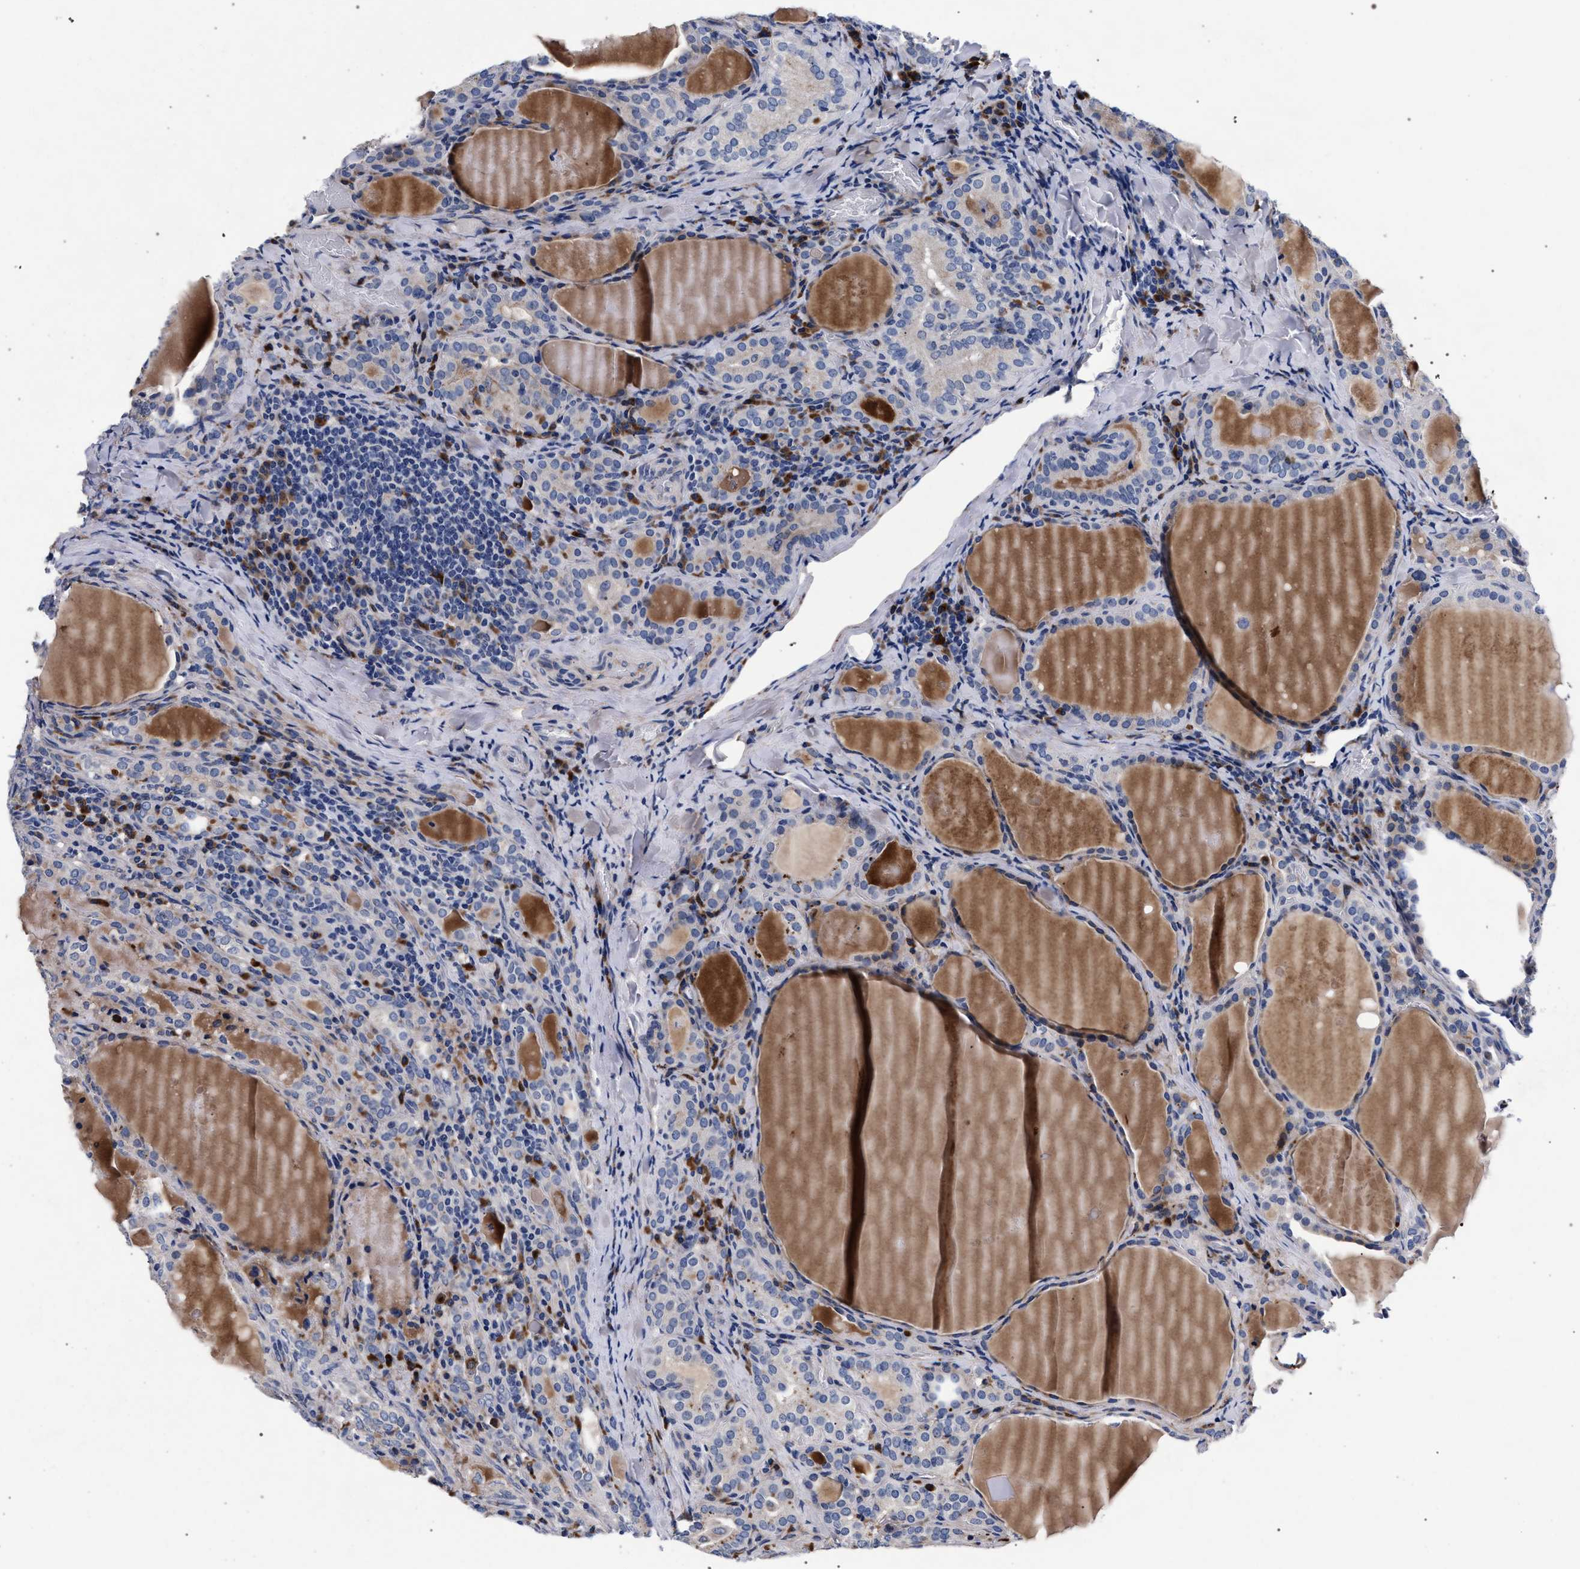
{"staining": {"intensity": "negative", "quantity": "none", "location": "none"}, "tissue": "thyroid cancer", "cell_type": "Tumor cells", "image_type": "cancer", "snomed": [{"axis": "morphology", "description": "Papillary adenocarcinoma, NOS"}, {"axis": "topography", "description": "Thyroid gland"}], "caption": "There is no significant expression in tumor cells of thyroid cancer (papillary adenocarcinoma).", "gene": "ACOX1", "patient": {"sex": "female", "age": 42}}